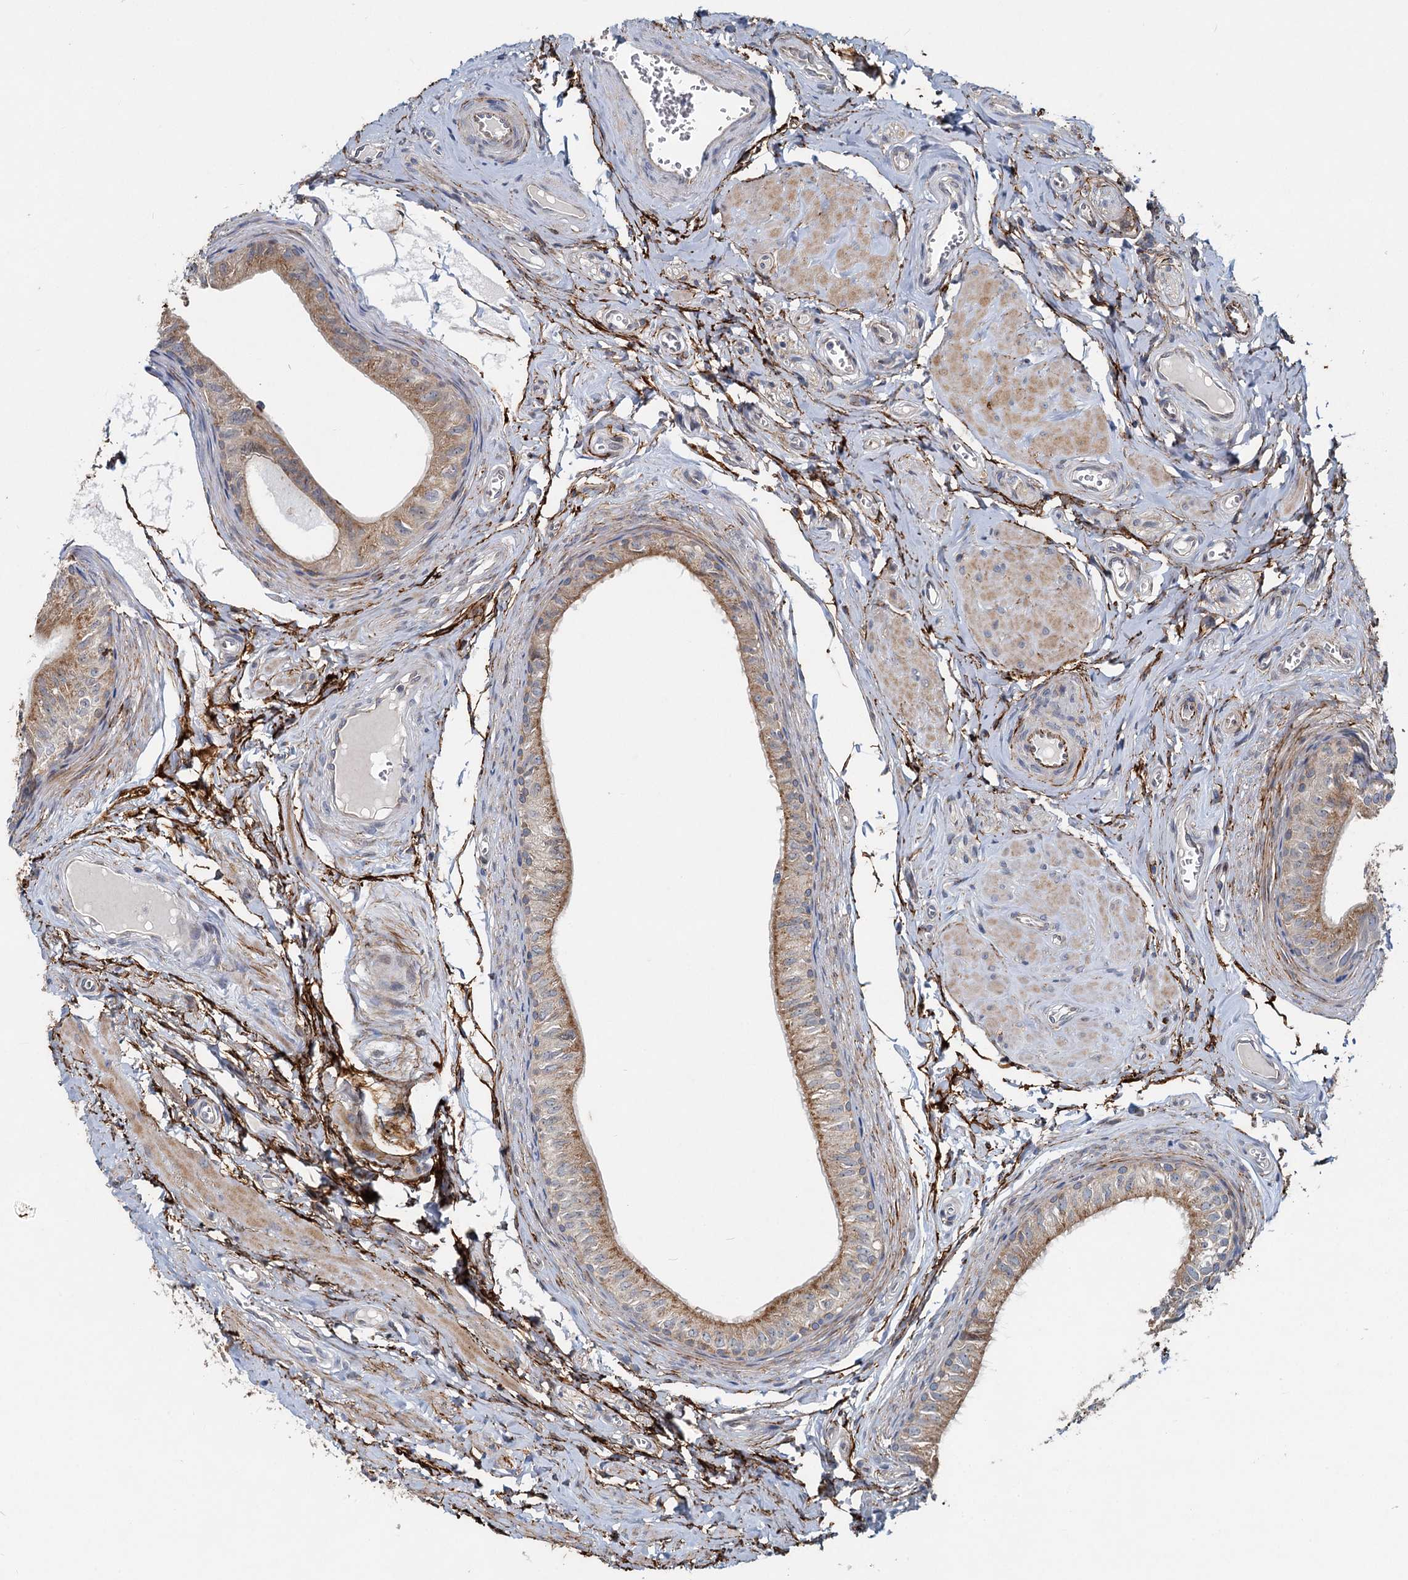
{"staining": {"intensity": "moderate", "quantity": ">75%", "location": "cytoplasmic/membranous"}, "tissue": "epididymis", "cell_type": "Glandular cells", "image_type": "normal", "snomed": [{"axis": "morphology", "description": "Normal tissue, NOS"}, {"axis": "topography", "description": "Epididymis"}], "caption": "An immunohistochemistry (IHC) image of benign tissue is shown. Protein staining in brown shows moderate cytoplasmic/membranous positivity in epididymis within glandular cells. Using DAB (3,3'-diaminobenzidine) (brown) and hematoxylin (blue) stains, captured at high magnification using brightfield microscopy.", "gene": "ADCY2", "patient": {"sex": "male", "age": 42}}